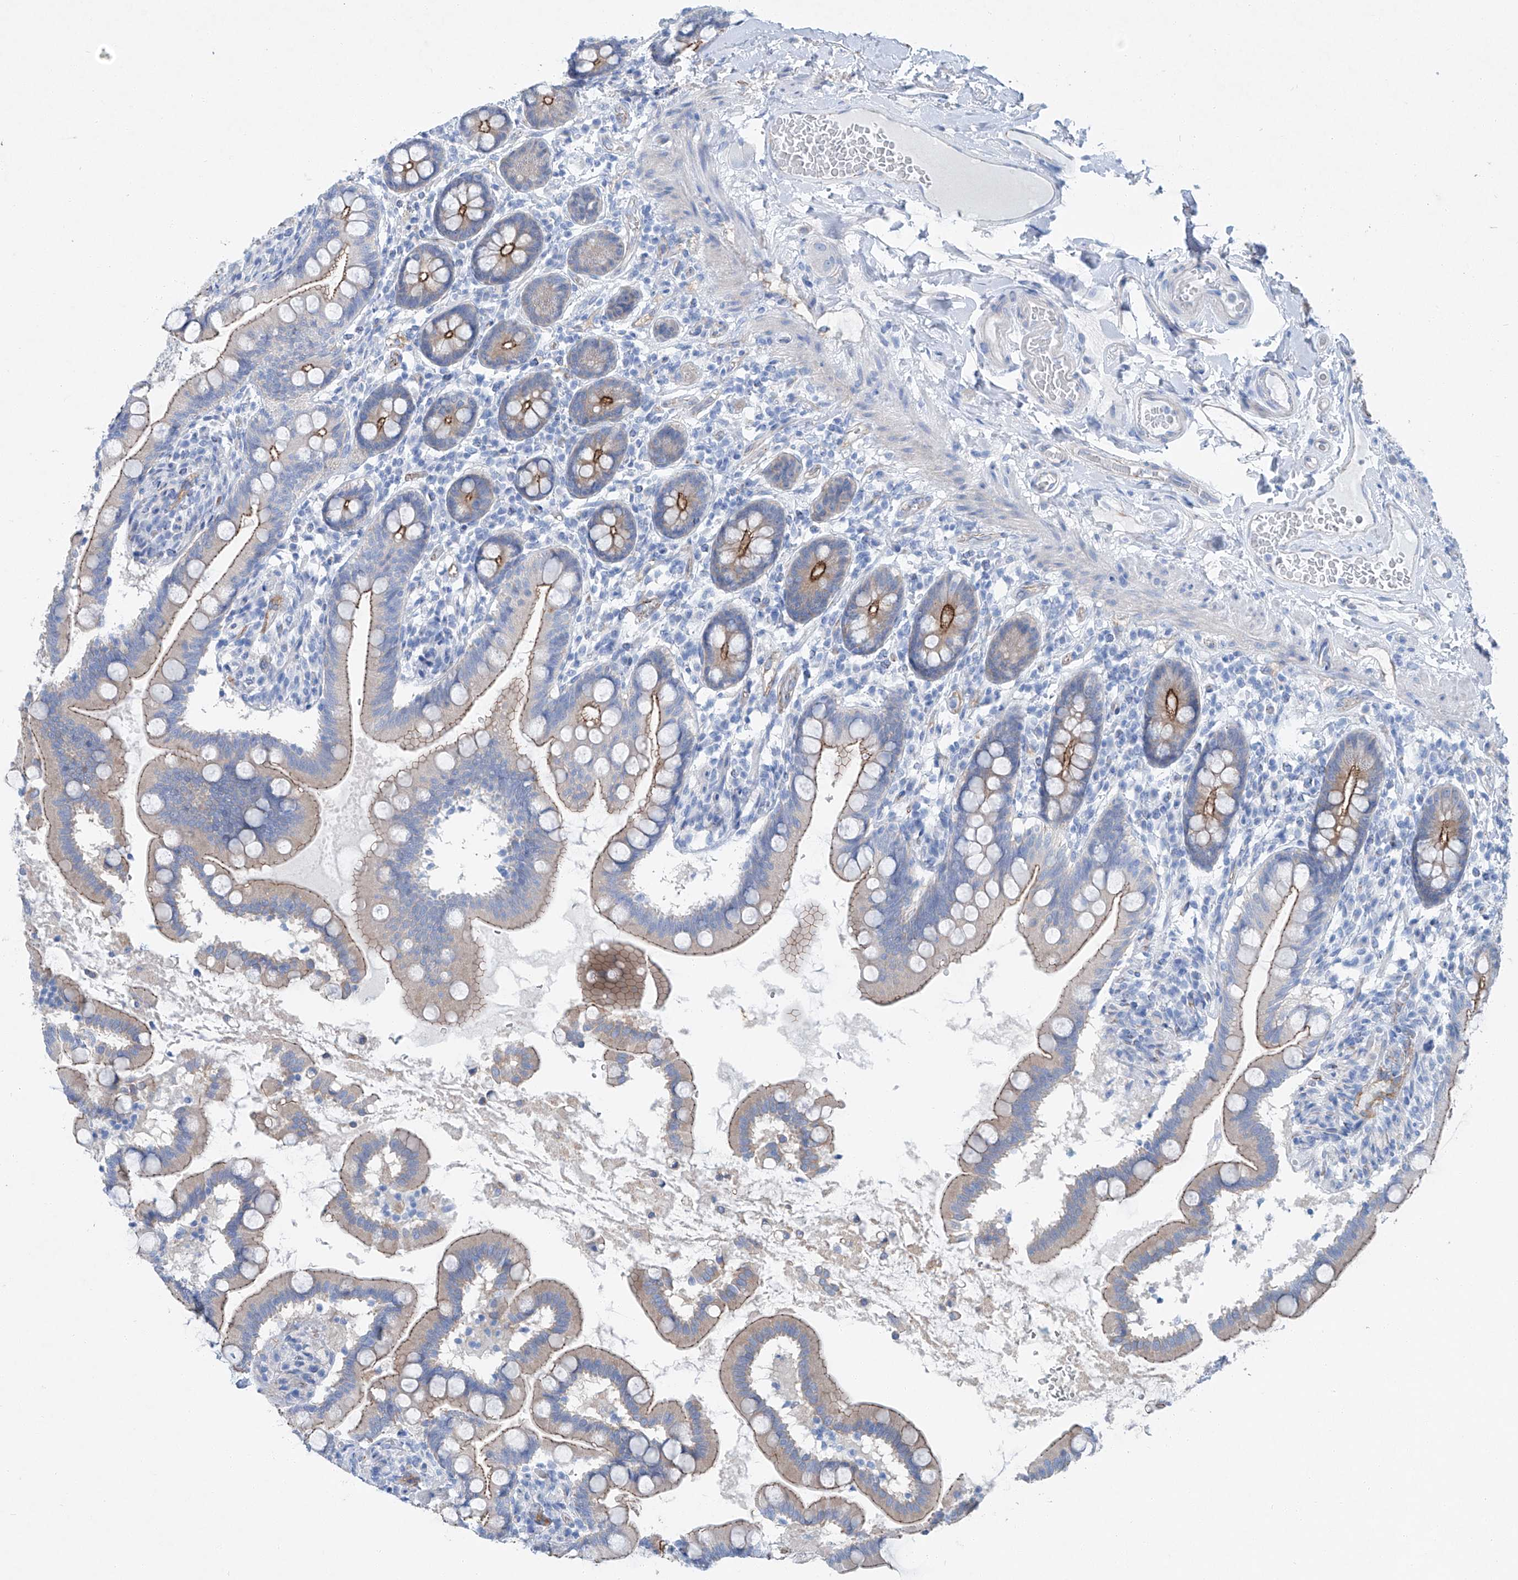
{"staining": {"intensity": "moderate", "quantity": "25%-75%", "location": "cytoplasmic/membranous"}, "tissue": "small intestine", "cell_type": "Glandular cells", "image_type": "normal", "snomed": [{"axis": "morphology", "description": "Normal tissue, NOS"}, {"axis": "topography", "description": "Small intestine"}], "caption": "Glandular cells show medium levels of moderate cytoplasmic/membranous staining in approximately 25%-75% of cells in normal small intestine.", "gene": "MAGI1", "patient": {"sex": "female", "age": 64}}